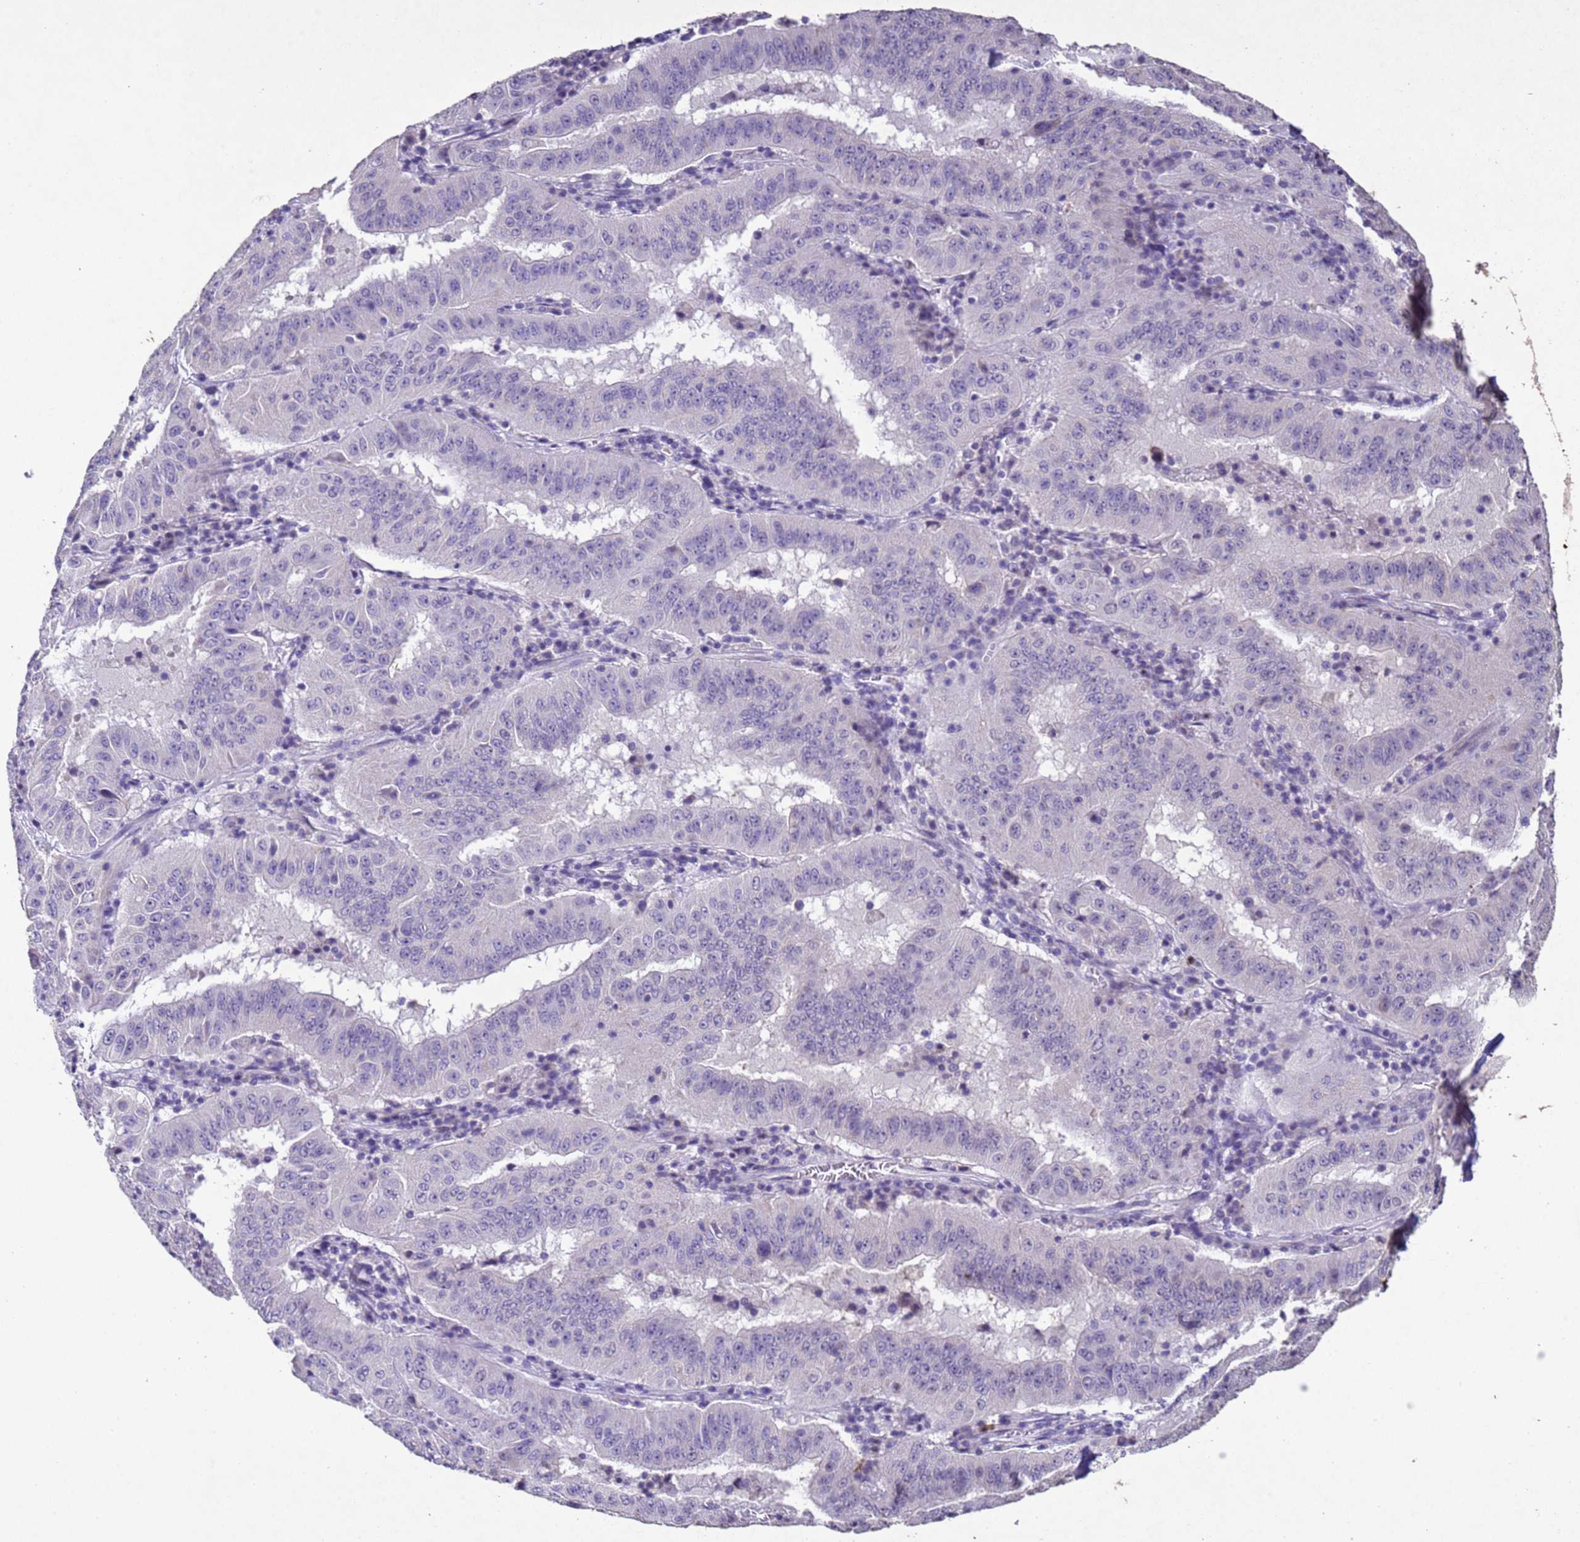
{"staining": {"intensity": "negative", "quantity": "none", "location": "none"}, "tissue": "pancreatic cancer", "cell_type": "Tumor cells", "image_type": "cancer", "snomed": [{"axis": "morphology", "description": "Adenocarcinoma, NOS"}, {"axis": "topography", "description": "Pancreas"}], "caption": "IHC photomicrograph of neoplastic tissue: adenocarcinoma (pancreatic) stained with DAB displays no significant protein positivity in tumor cells. The staining was performed using DAB (3,3'-diaminobenzidine) to visualize the protein expression in brown, while the nuclei were stained in blue with hematoxylin (Magnification: 20x).", "gene": "NLRP11", "patient": {"sex": "male", "age": 63}}